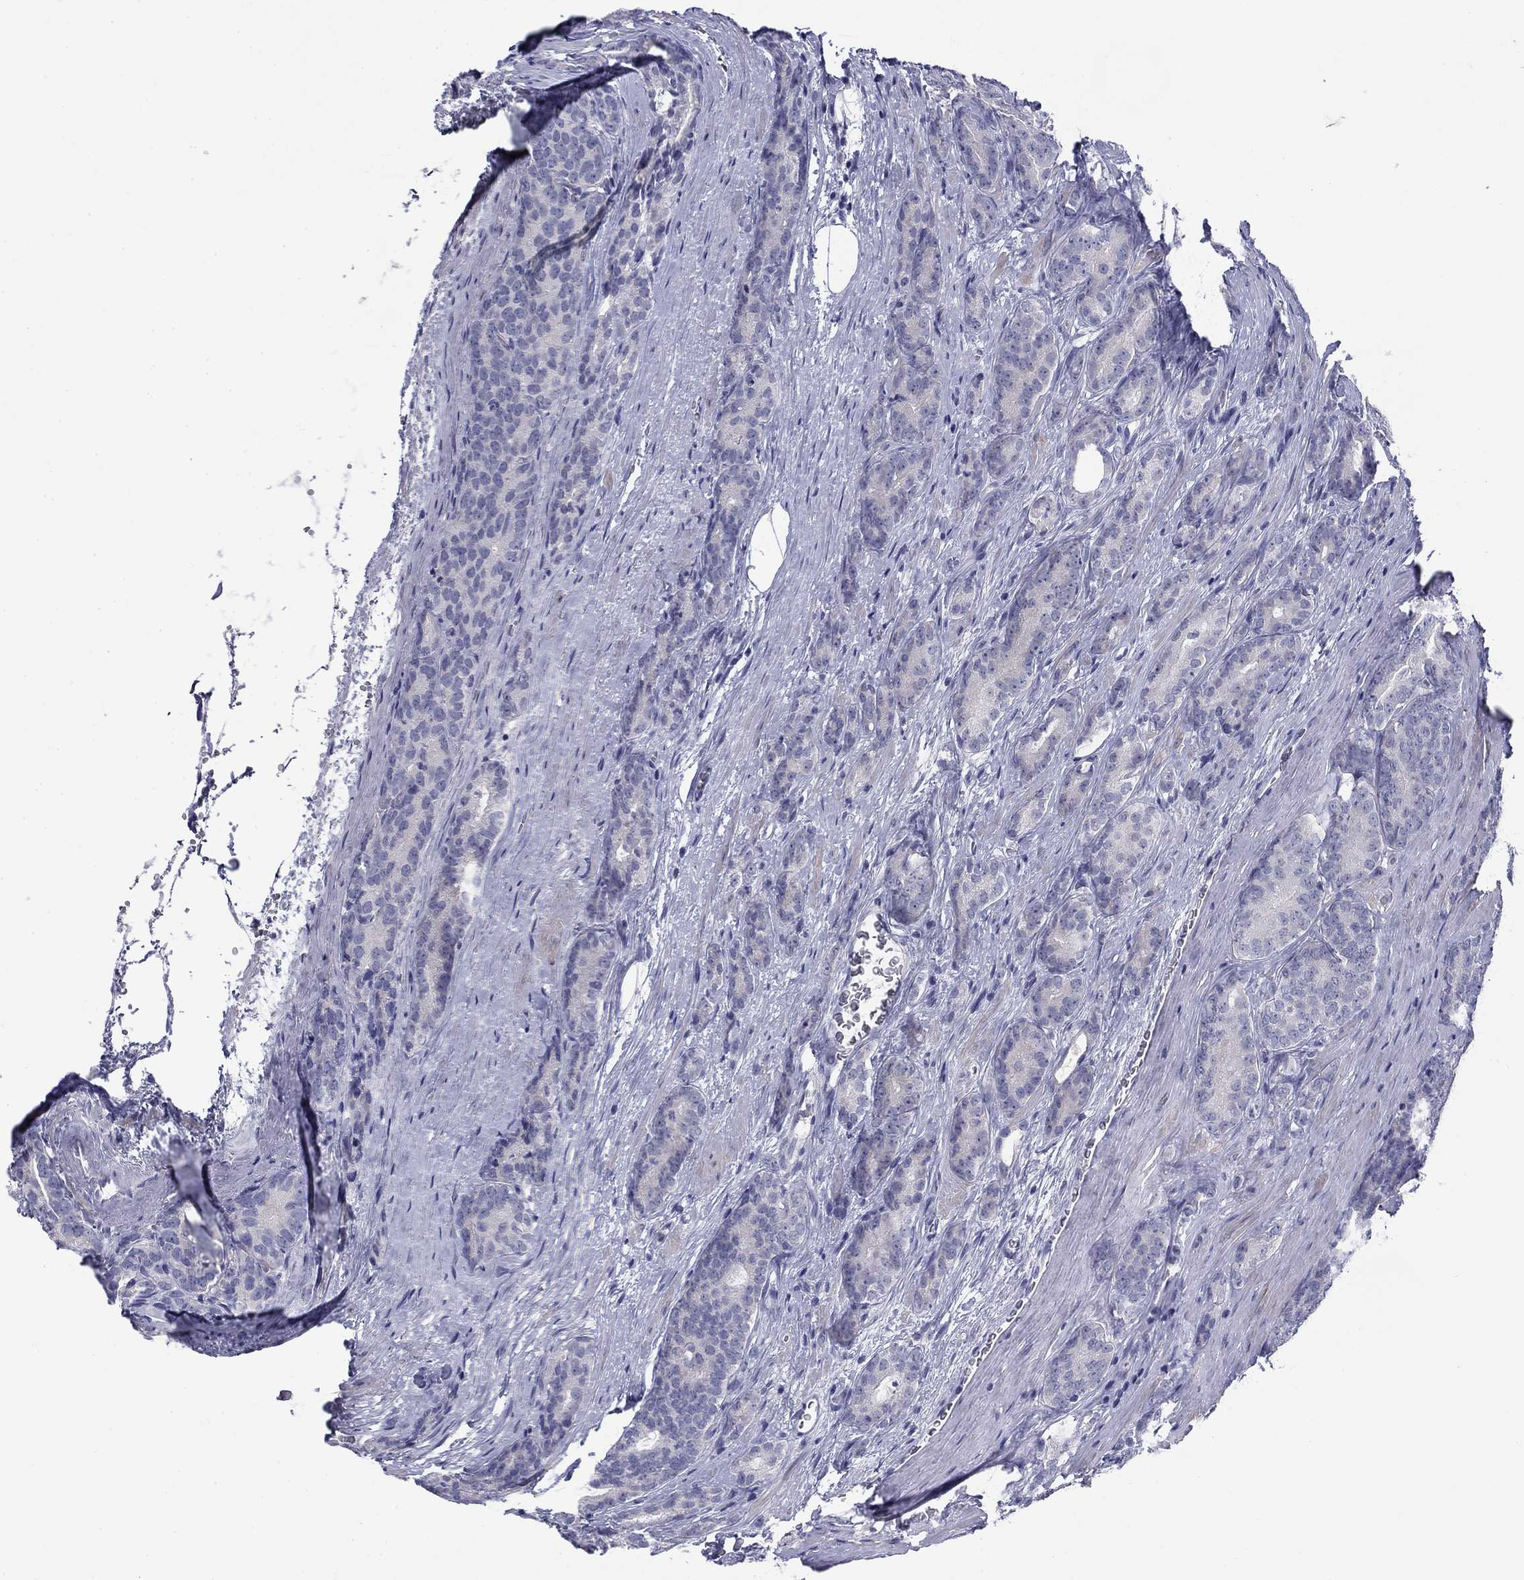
{"staining": {"intensity": "negative", "quantity": "none", "location": "none"}, "tissue": "prostate cancer", "cell_type": "Tumor cells", "image_type": "cancer", "snomed": [{"axis": "morphology", "description": "Adenocarcinoma, NOS"}, {"axis": "topography", "description": "Prostate"}], "caption": "Immunohistochemistry of prostate cancer (adenocarcinoma) shows no expression in tumor cells.", "gene": "CACNA1A", "patient": {"sex": "male", "age": 71}}